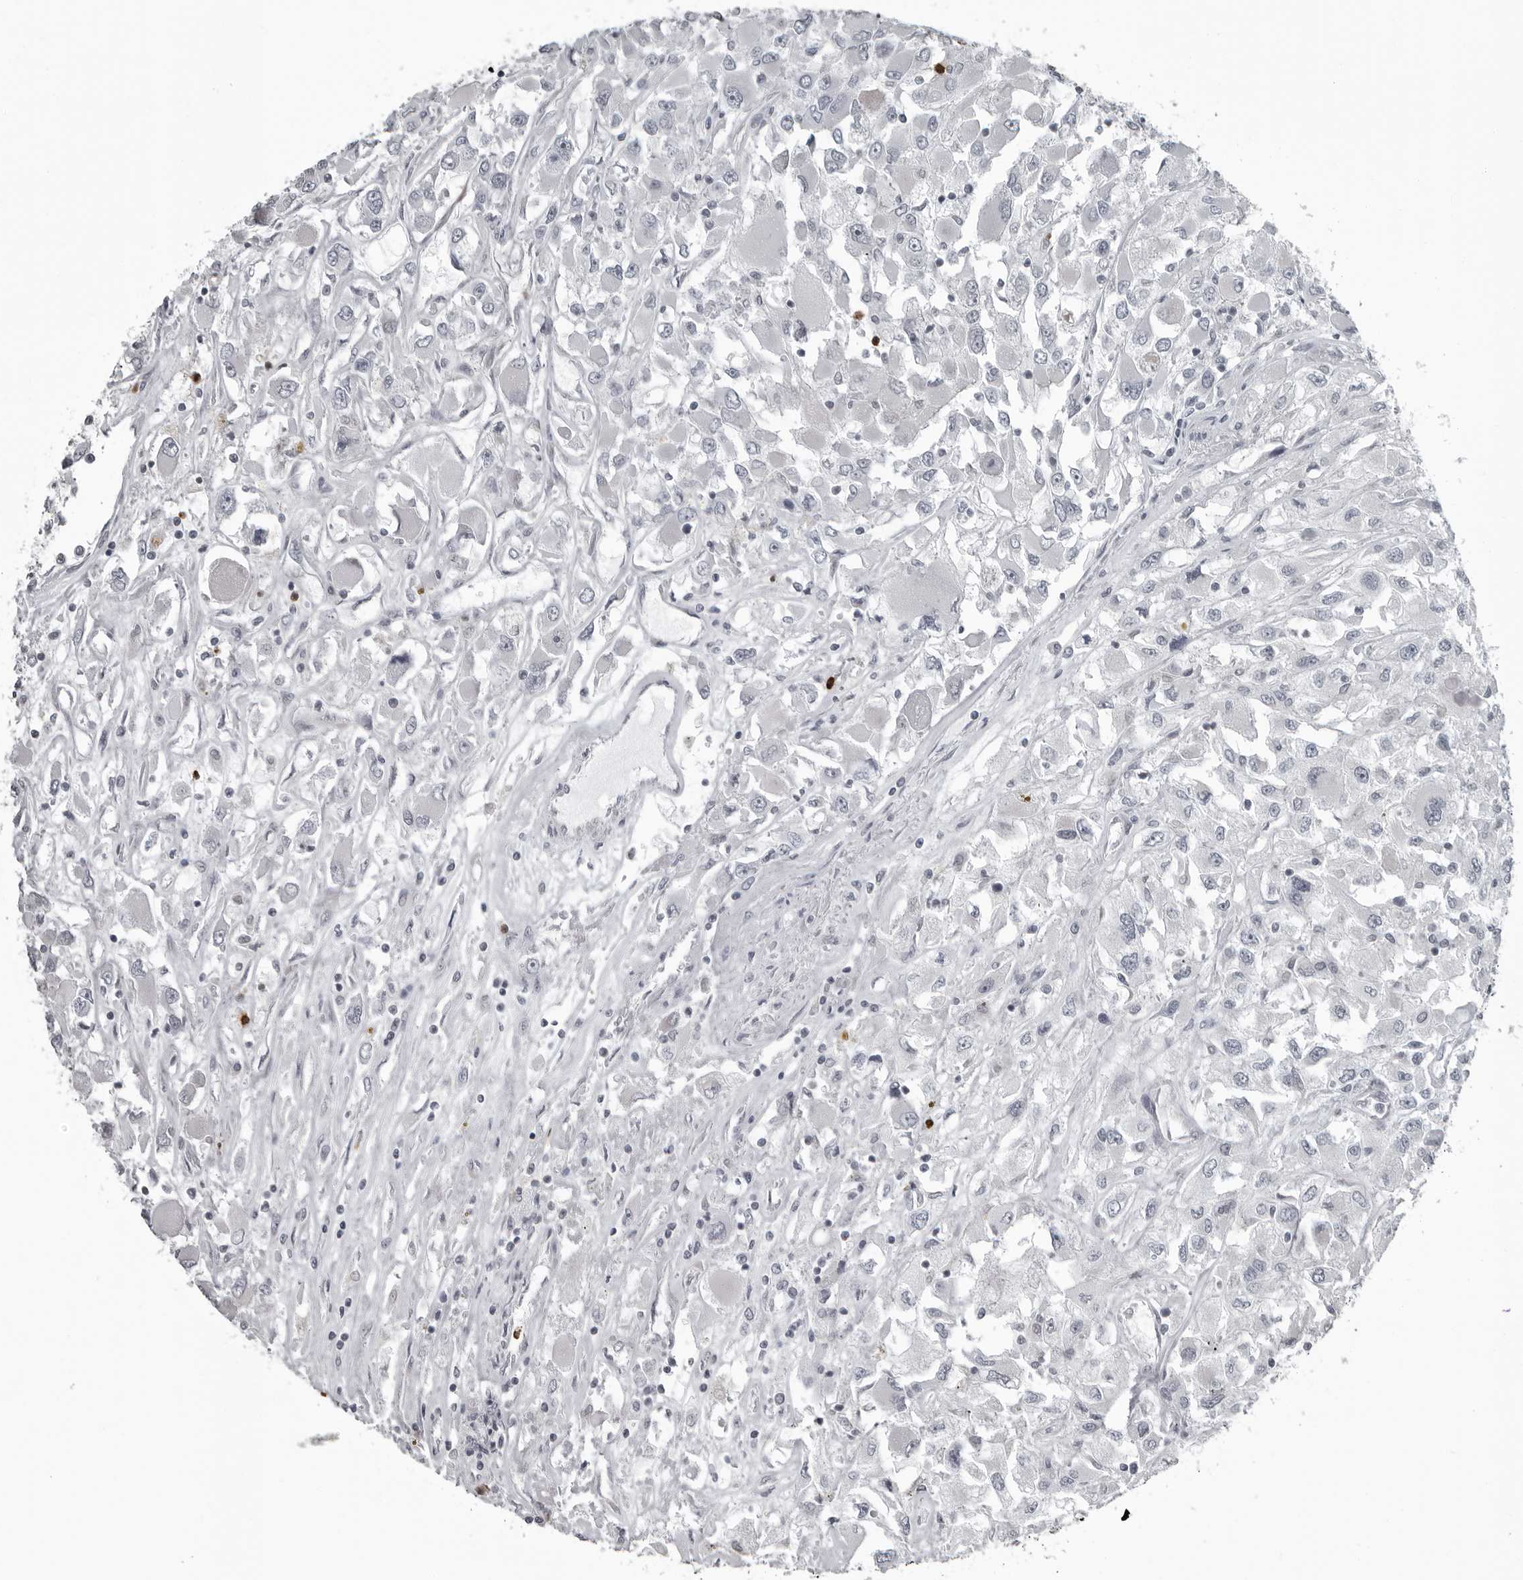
{"staining": {"intensity": "negative", "quantity": "none", "location": "none"}, "tissue": "renal cancer", "cell_type": "Tumor cells", "image_type": "cancer", "snomed": [{"axis": "morphology", "description": "Adenocarcinoma, NOS"}, {"axis": "topography", "description": "Kidney"}], "caption": "An image of human renal cancer (adenocarcinoma) is negative for staining in tumor cells.", "gene": "RTCA", "patient": {"sex": "female", "age": 52}}